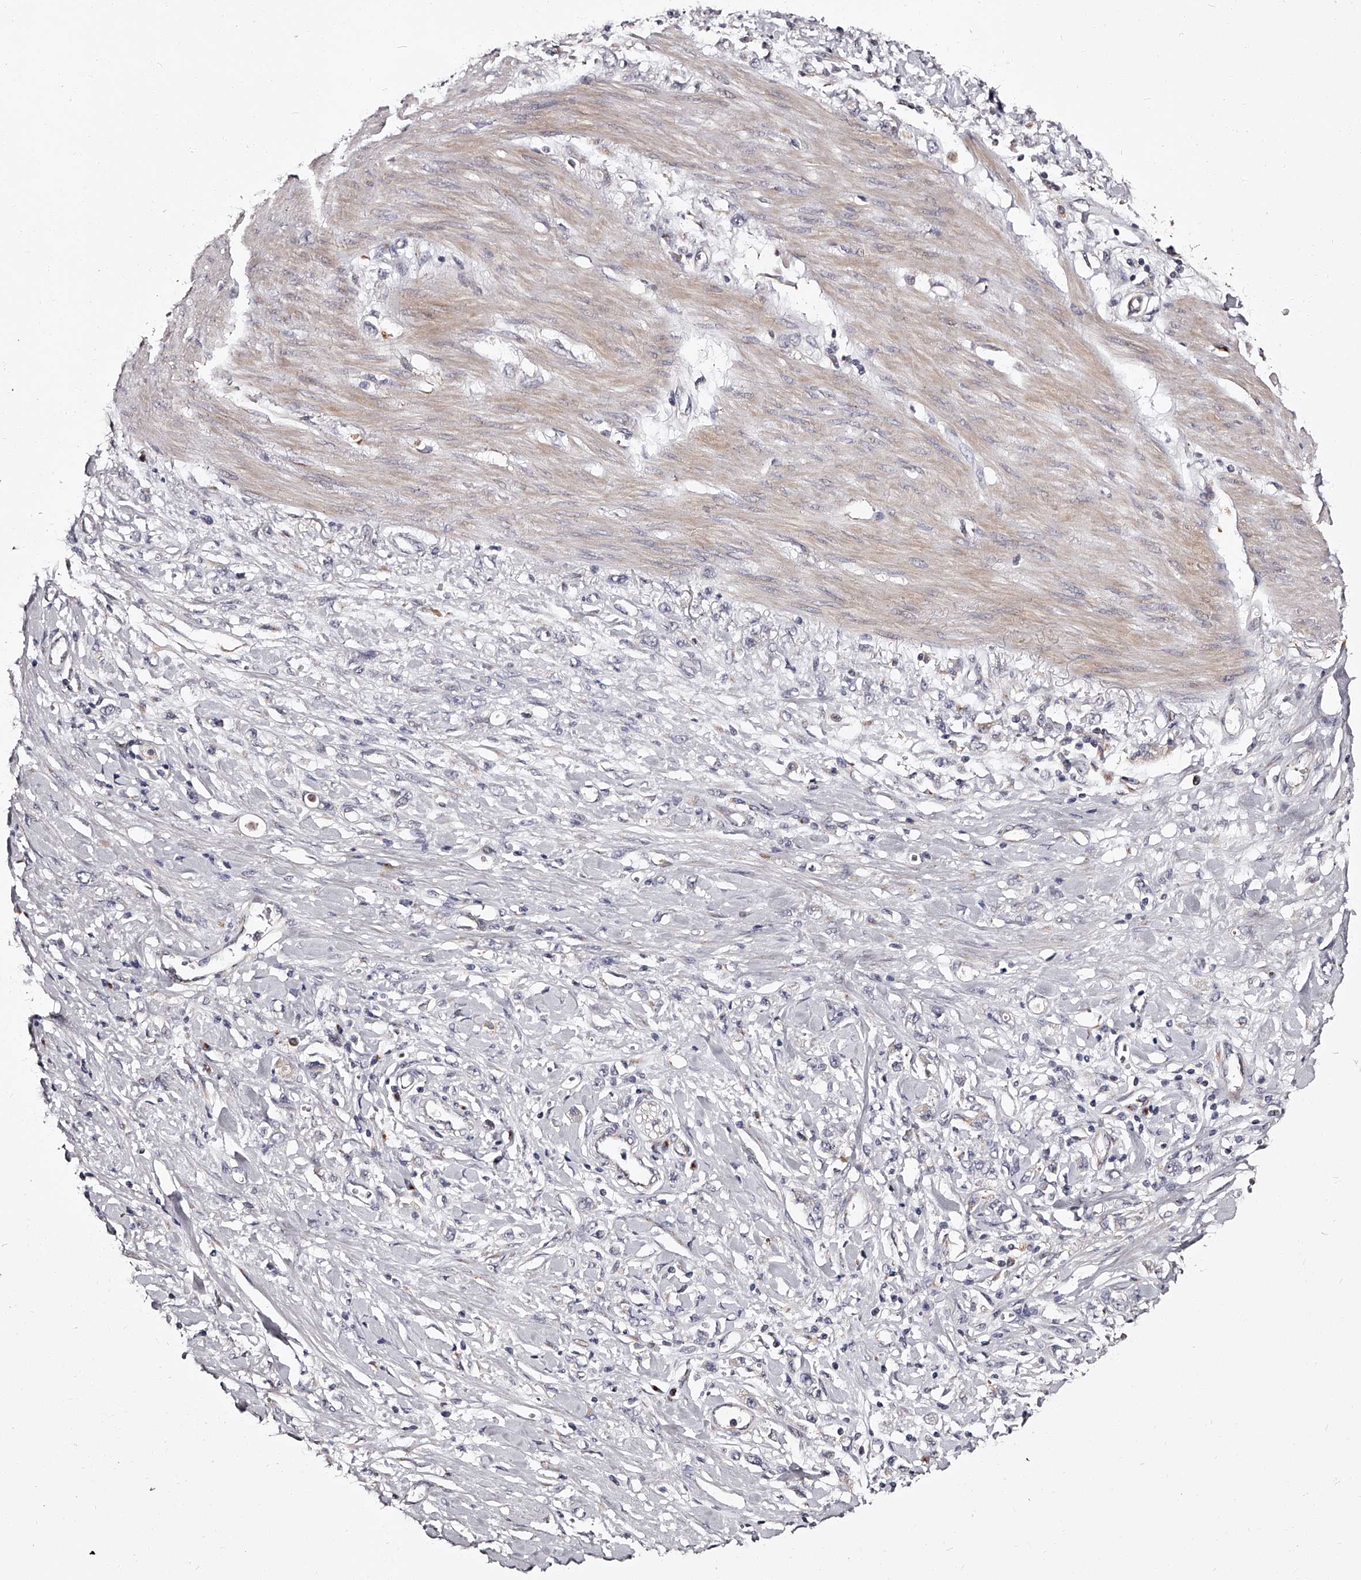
{"staining": {"intensity": "negative", "quantity": "none", "location": "none"}, "tissue": "stomach cancer", "cell_type": "Tumor cells", "image_type": "cancer", "snomed": [{"axis": "morphology", "description": "Adenocarcinoma, NOS"}, {"axis": "topography", "description": "Stomach"}], "caption": "Immunohistochemical staining of human stomach cancer reveals no significant staining in tumor cells.", "gene": "RSC1A1", "patient": {"sex": "female", "age": 76}}